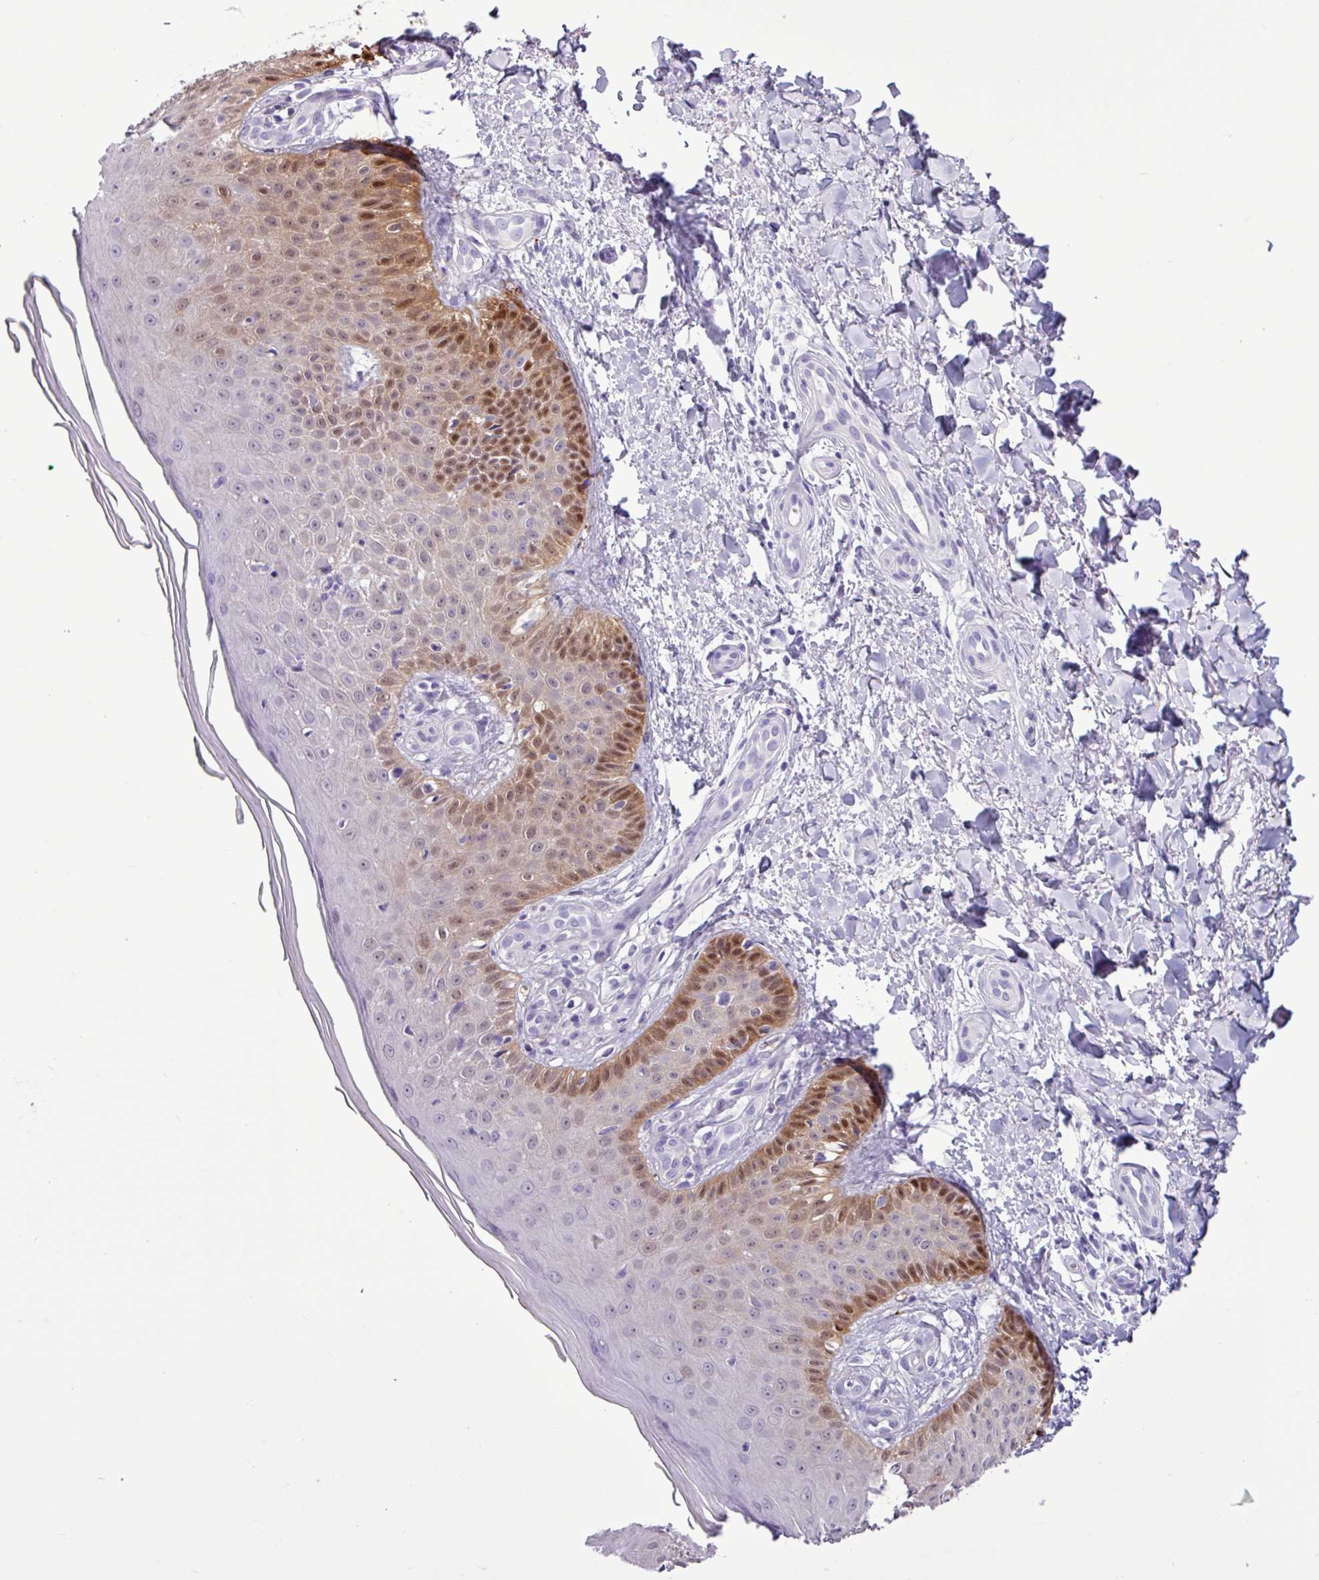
{"staining": {"intensity": "negative", "quantity": "none", "location": "none"}, "tissue": "skin", "cell_type": "Fibroblasts", "image_type": "normal", "snomed": [{"axis": "morphology", "description": "Normal tissue, NOS"}, {"axis": "topography", "description": "Skin"}], "caption": "The image reveals no significant staining in fibroblasts of skin.", "gene": "ALDH3A1", "patient": {"sex": "male", "age": 81}}